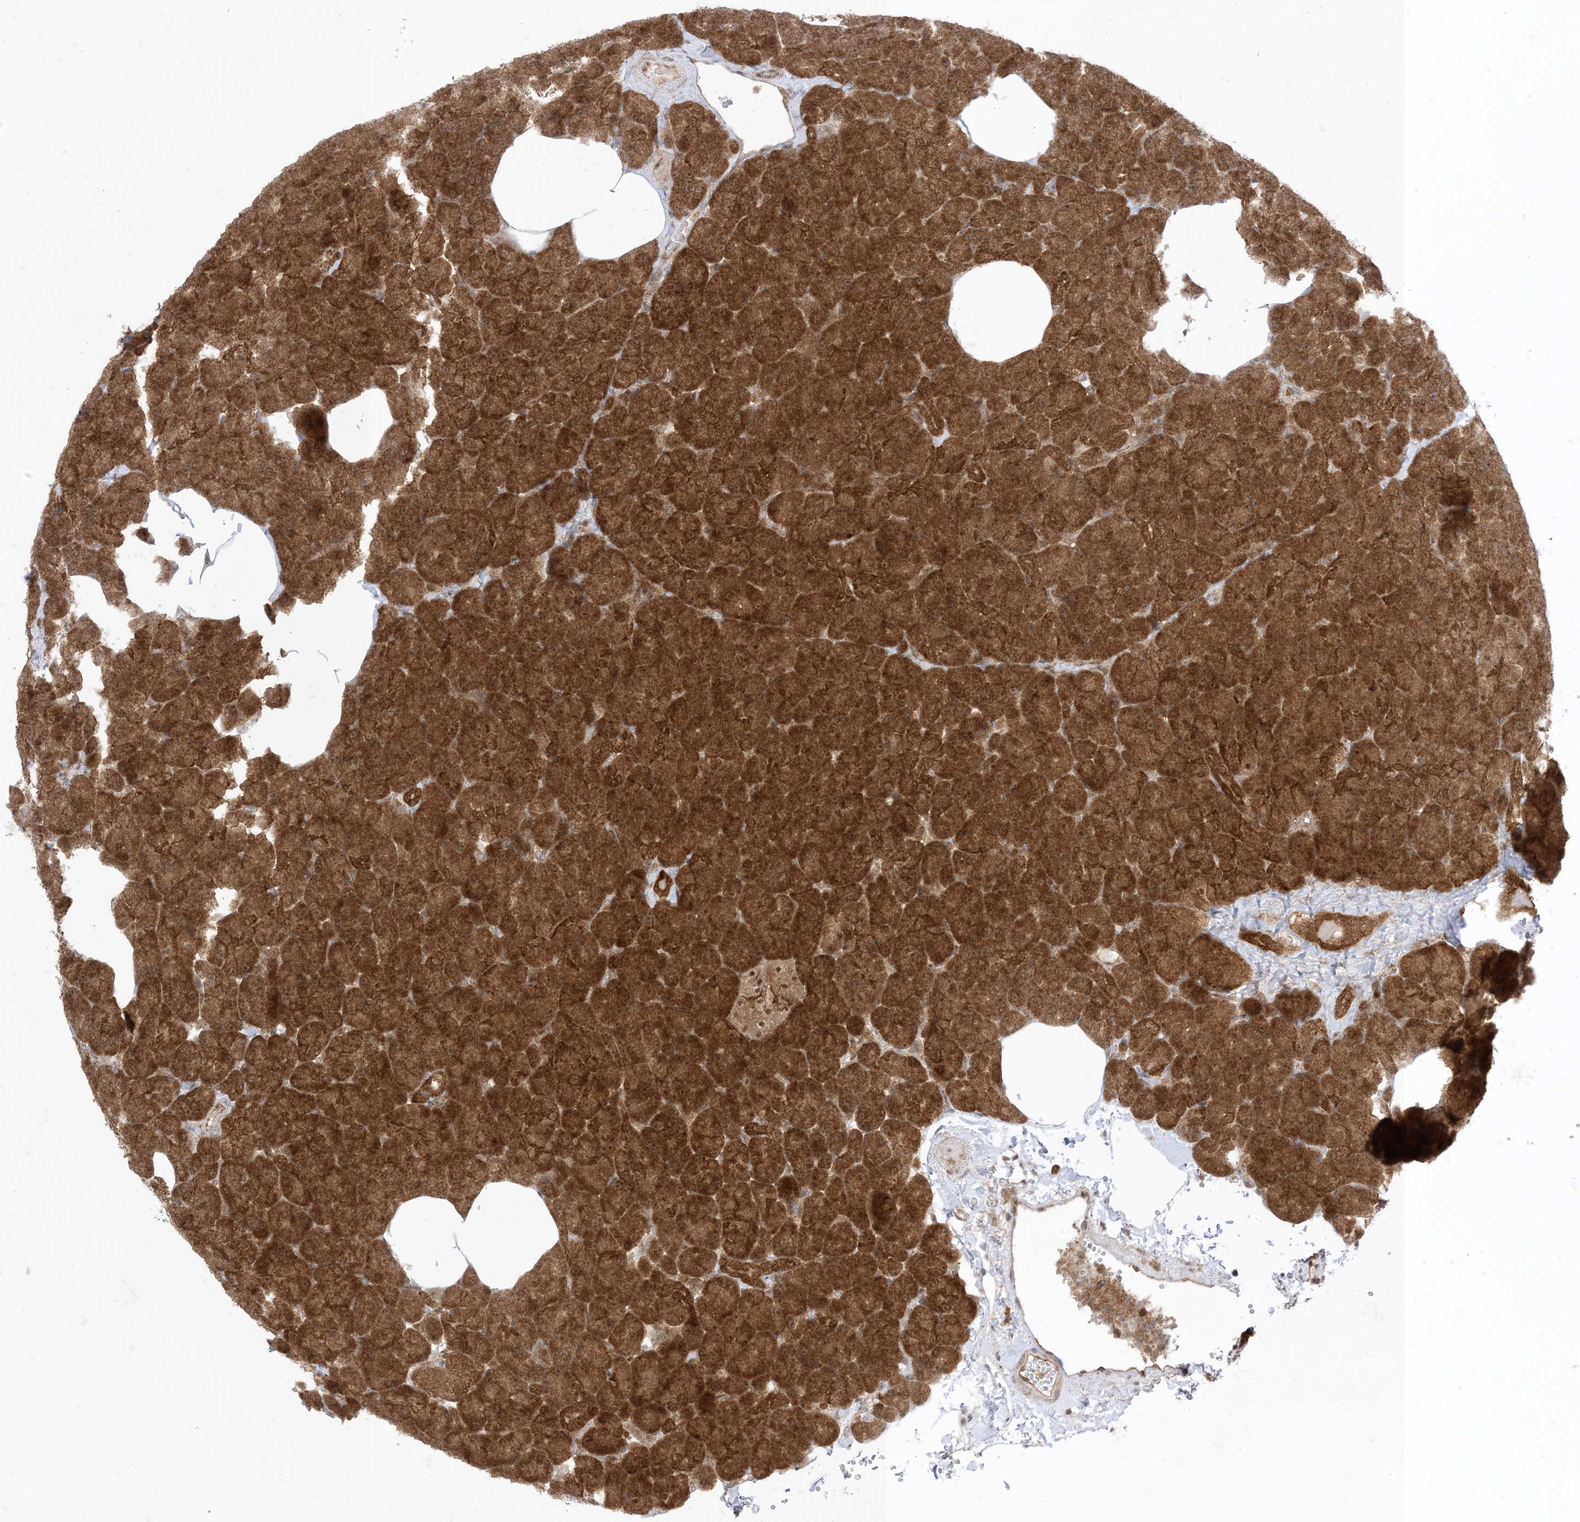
{"staining": {"intensity": "strong", "quantity": ">75%", "location": "cytoplasmic/membranous,nuclear"}, "tissue": "pancreas", "cell_type": "Exocrine glandular cells", "image_type": "normal", "snomed": [{"axis": "morphology", "description": "Normal tissue, NOS"}, {"axis": "morphology", "description": "Carcinoid, malignant, NOS"}, {"axis": "topography", "description": "Pancreas"}], "caption": "Immunohistochemical staining of unremarkable human pancreas exhibits strong cytoplasmic/membranous,nuclear protein positivity in about >75% of exocrine glandular cells.", "gene": "PTPA", "patient": {"sex": "female", "age": 35}}